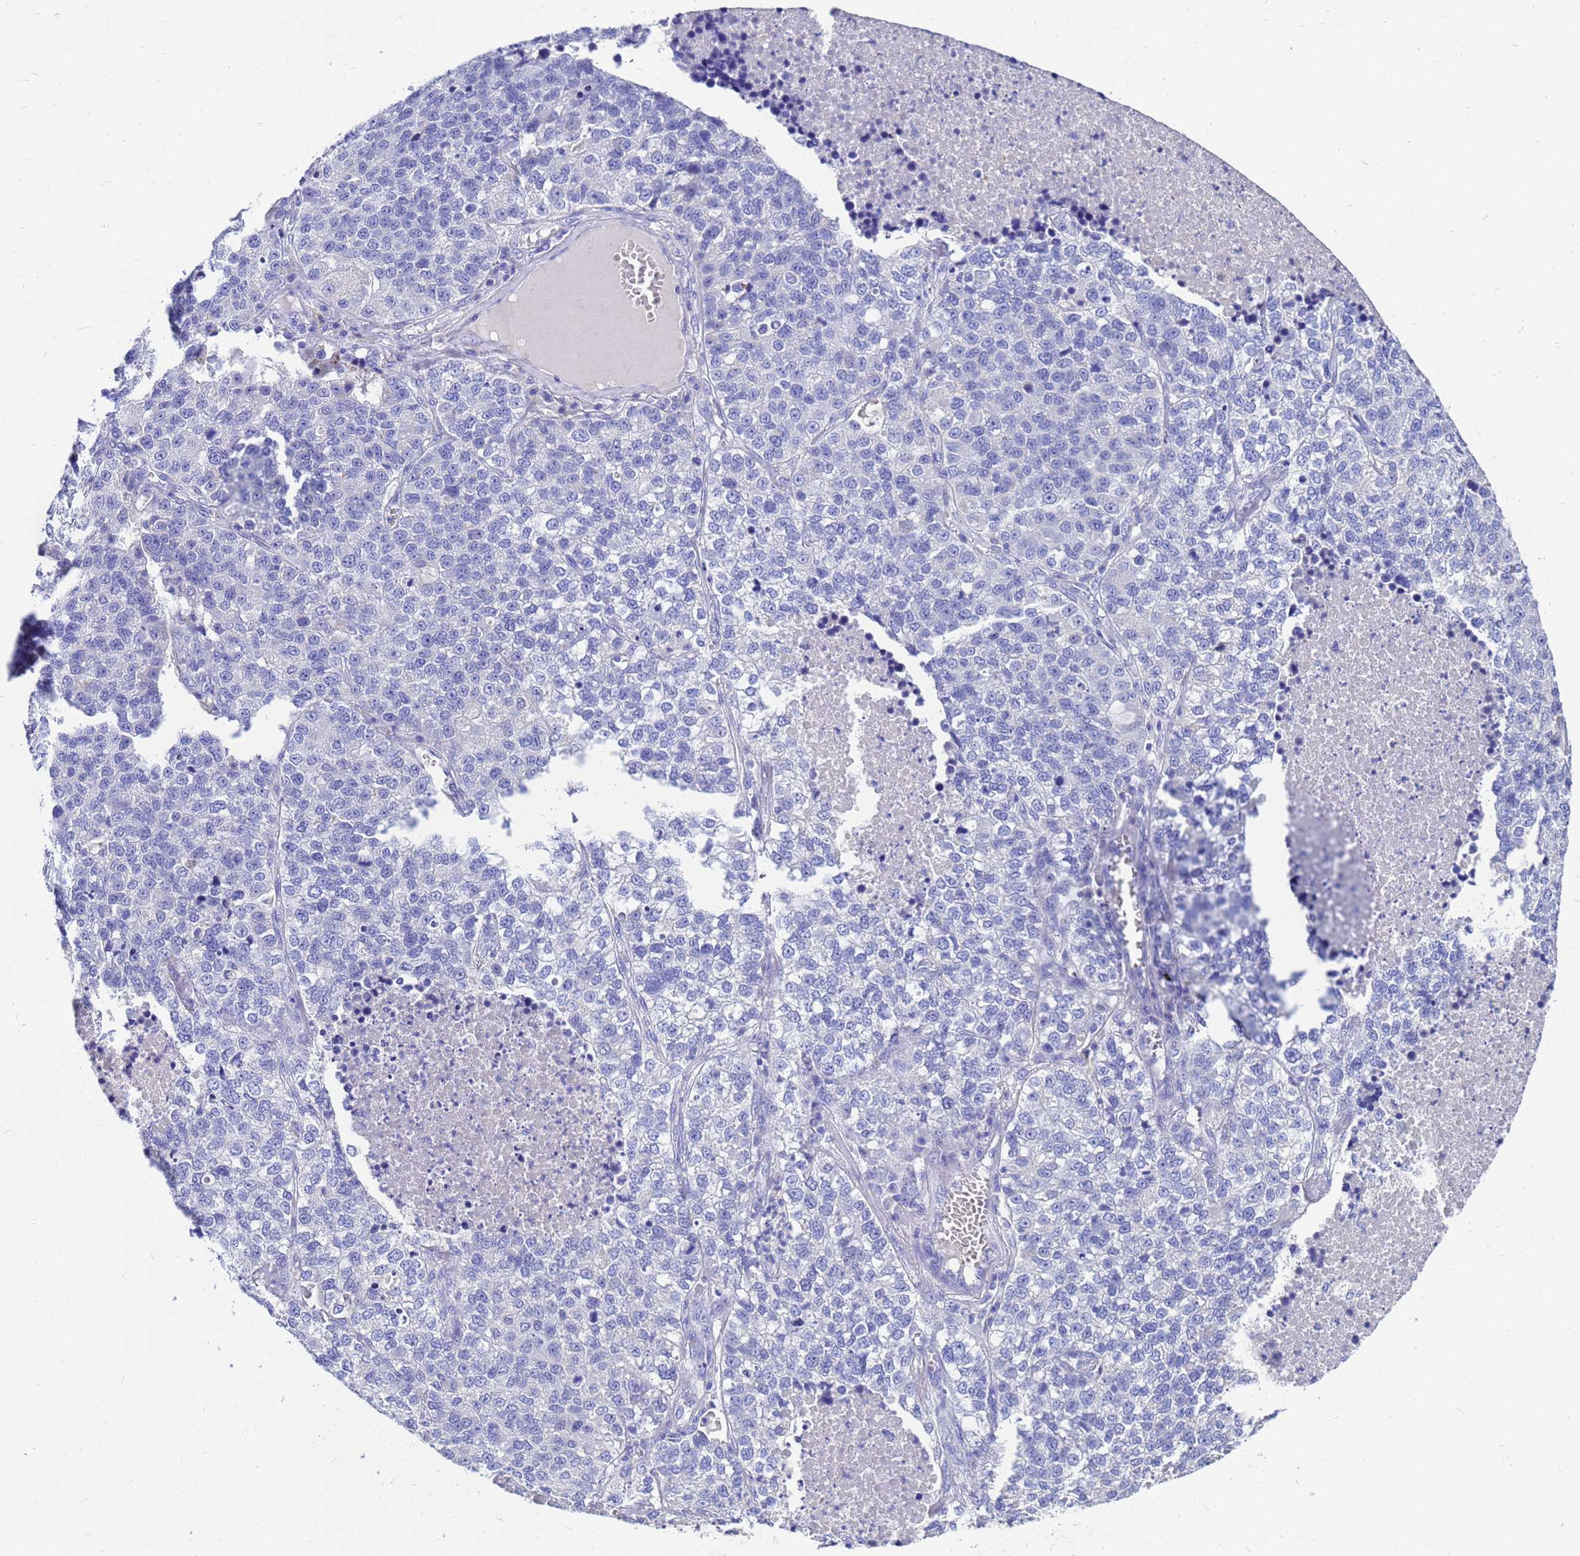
{"staining": {"intensity": "negative", "quantity": "none", "location": "none"}, "tissue": "lung cancer", "cell_type": "Tumor cells", "image_type": "cancer", "snomed": [{"axis": "morphology", "description": "Adenocarcinoma, NOS"}, {"axis": "topography", "description": "Lung"}], "caption": "Immunohistochemistry (IHC) image of neoplastic tissue: human adenocarcinoma (lung) stained with DAB (3,3'-diaminobenzidine) shows no significant protein staining in tumor cells.", "gene": "OR52E2", "patient": {"sex": "male", "age": 49}}